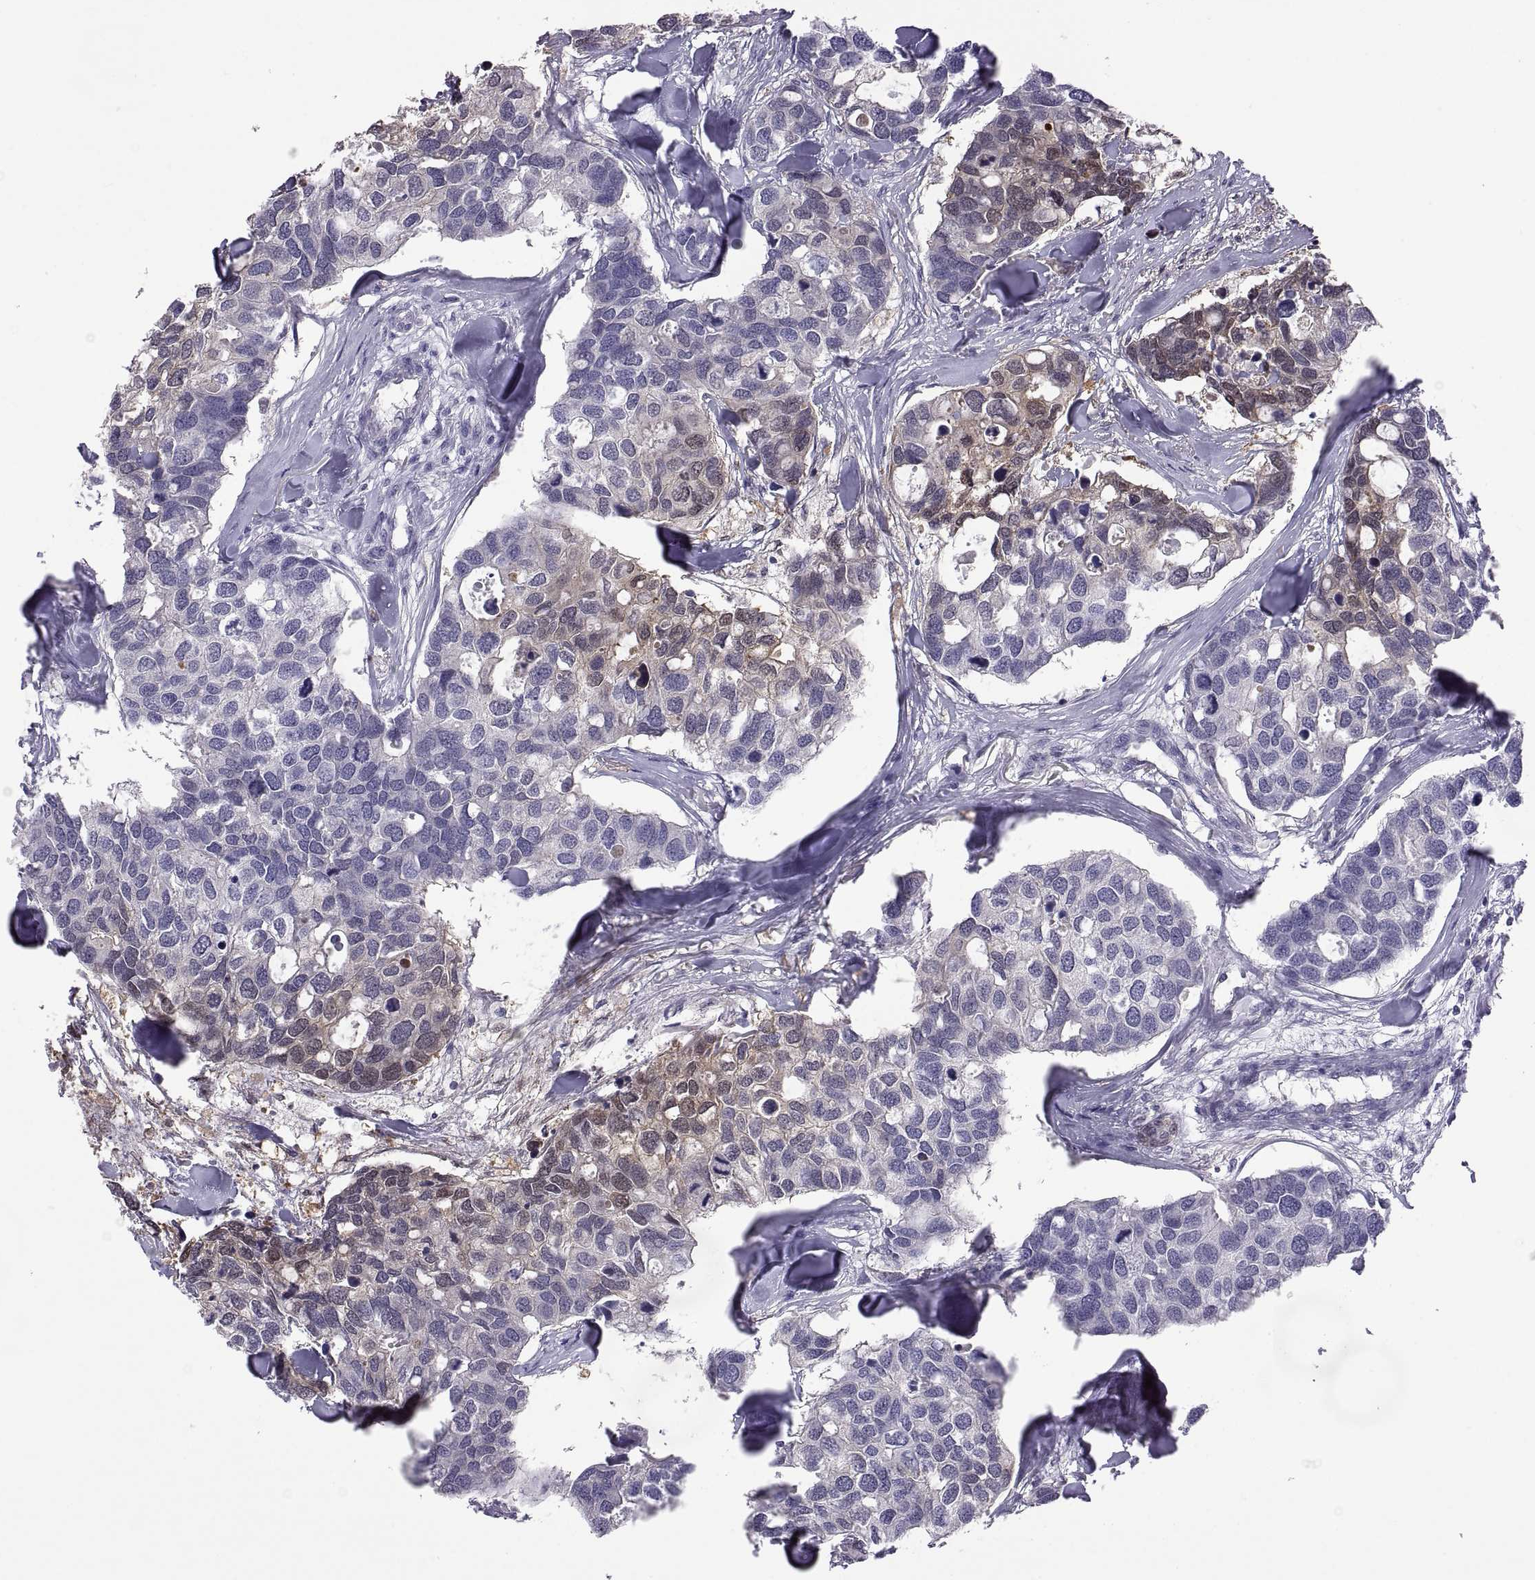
{"staining": {"intensity": "weak", "quantity": "<25%", "location": "cytoplasmic/membranous"}, "tissue": "breast cancer", "cell_type": "Tumor cells", "image_type": "cancer", "snomed": [{"axis": "morphology", "description": "Duct carcinoma"}, {"axis": "topography", "description": "Breast"}], "caption": "DAB immunohistochemical staining of intraductal carcinoma (breast) displays no significant positivity in tumor cells.", "gene": "FGF9", "patient": {"sex": "female", "age": 83}}